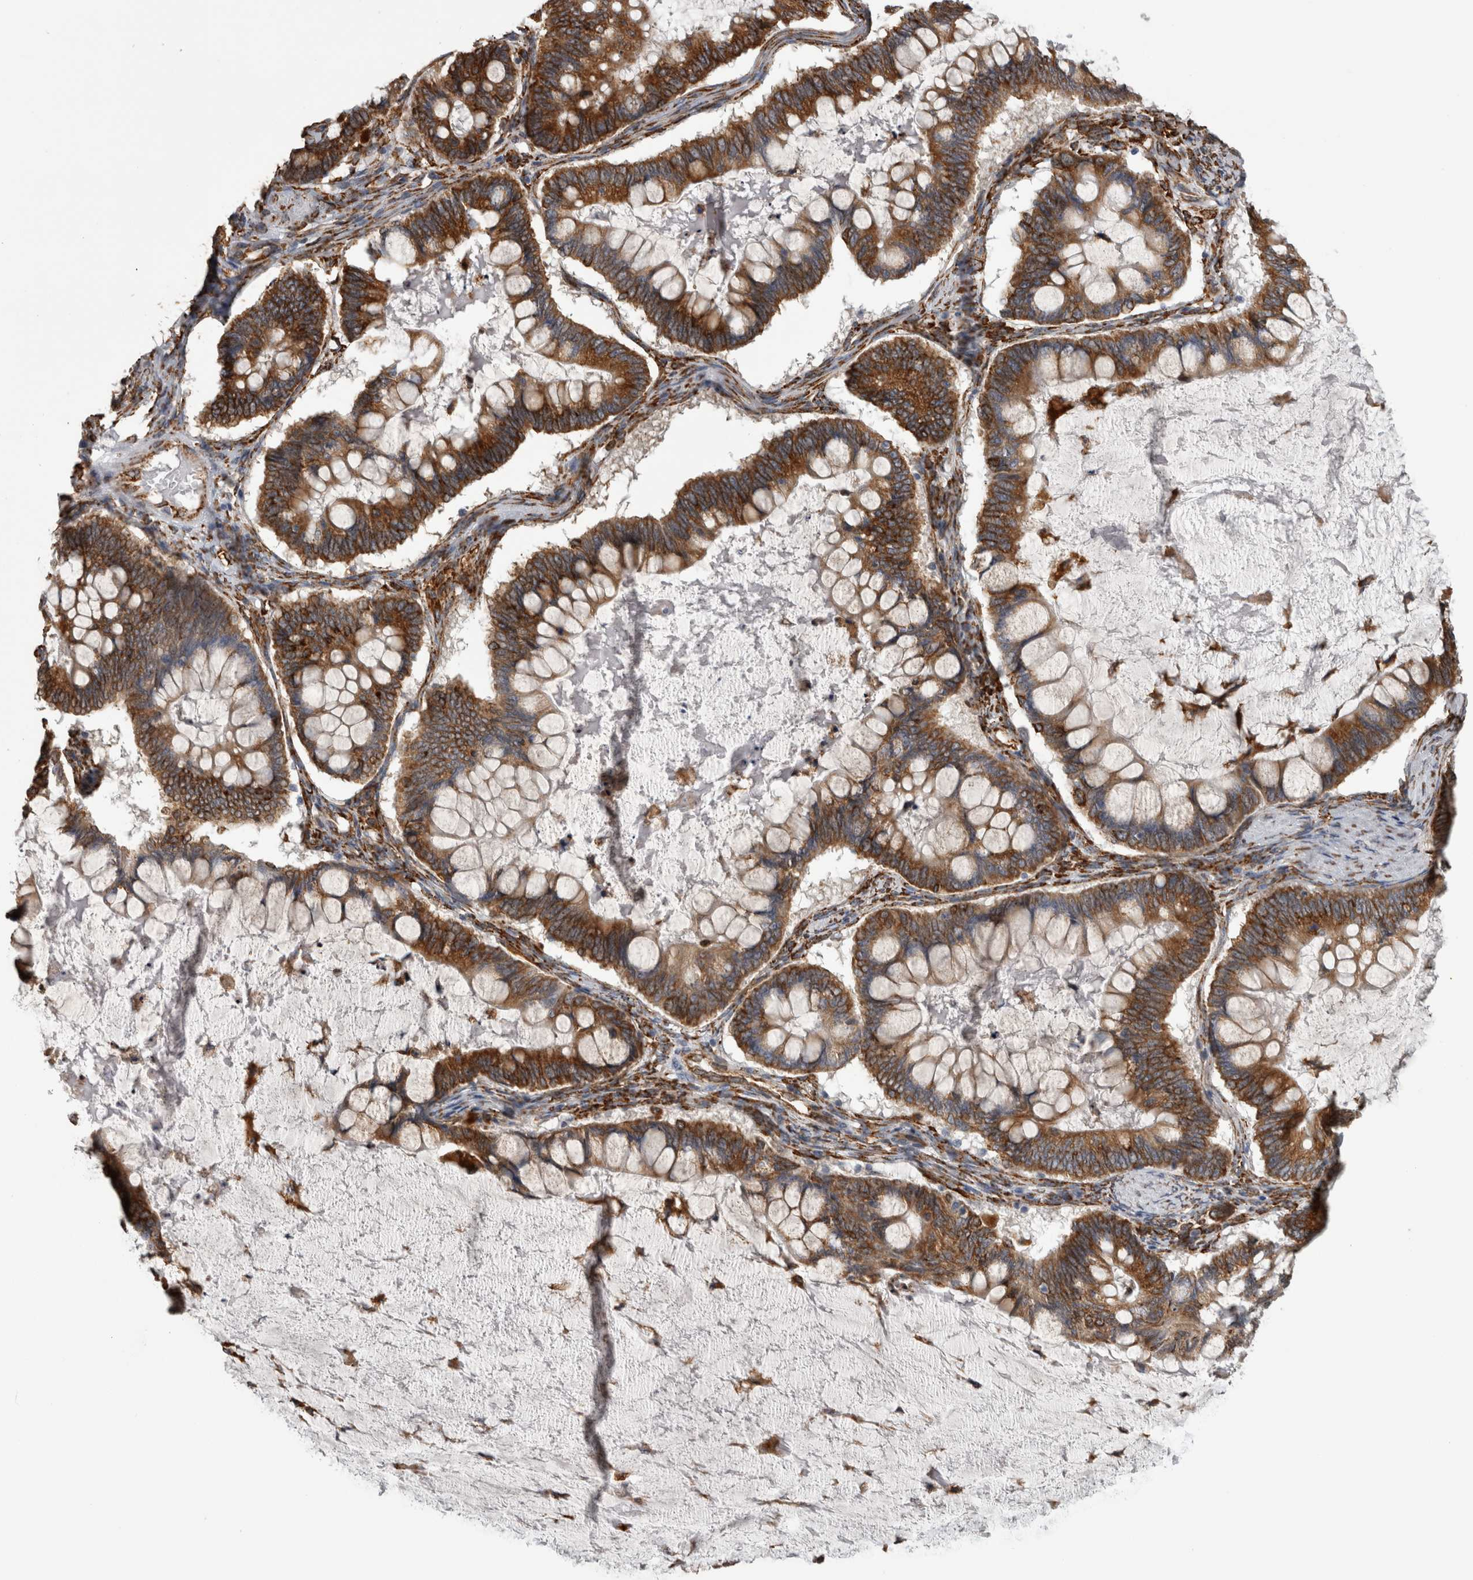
{"staining": {"intensity": "strong", "quantity": ">75%", "location": "cytoplasmic/membranous"}, "tissue": "ovarian cancer", "cell_type": "Tumor cells", "image_type": "cancer", "snomed": [{"axis": "morphology", "description": "Cystadenocarcinoma, mucinous, NOS"}, {"axis": "topography", "description": "Ovary"}], "caption": "This is a photomicrograph of immunohistochemistry staining of ovarian cancer, which shows strong positivity in the cytoplasmic/membranous of tumor cells.", "gene": "FHIP2B", "patient": {"sex": "female", "age": 61}}